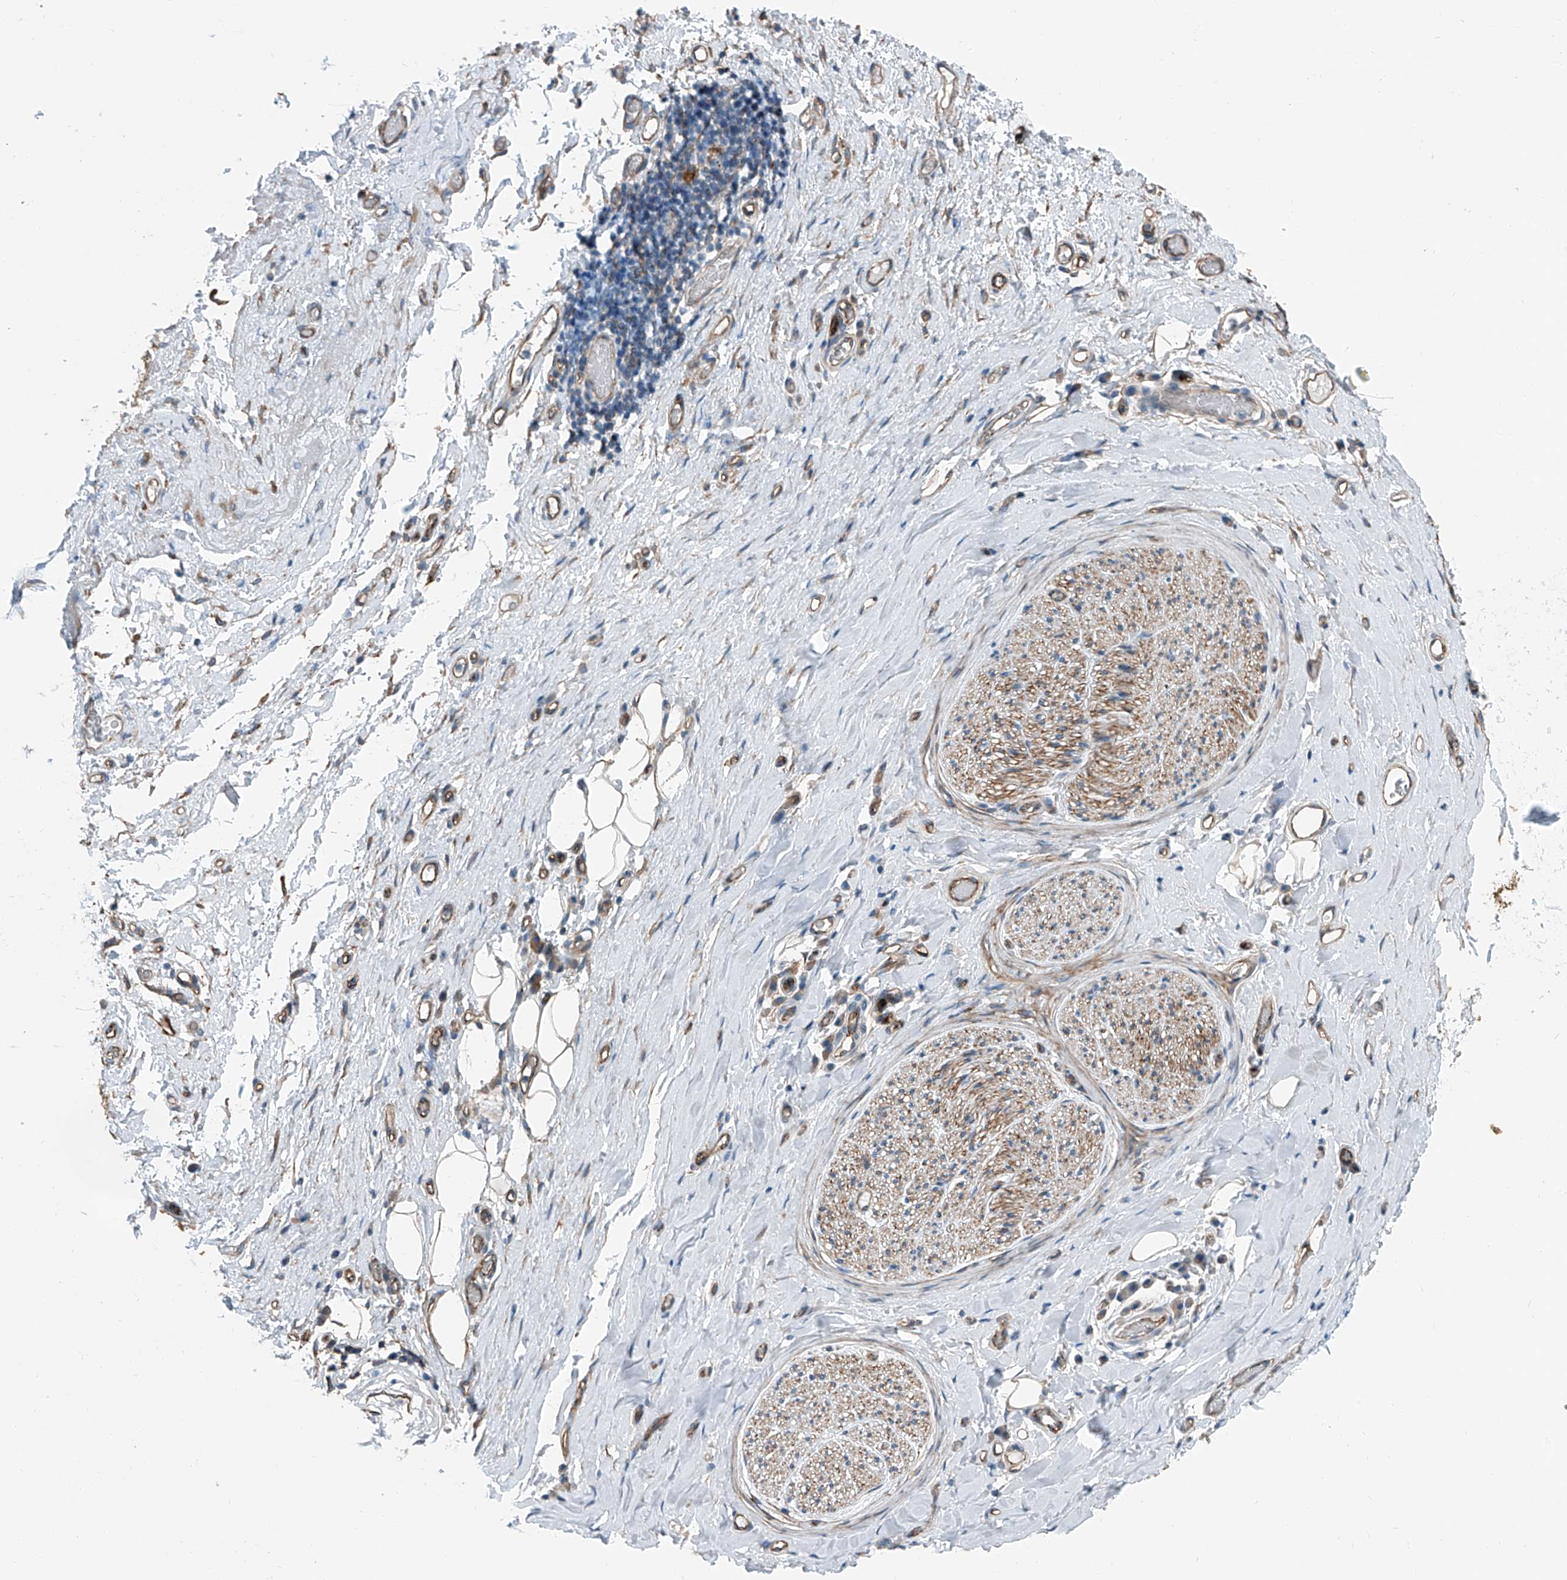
{"staining": {"intensity": "moderate", "quantity": ">75%", "location": "cytoplasmic/membranous"}, "tissue": "adipose tissue", "cell_type": "Adipocytes", "image_type": "normal", "snomed": [{"axis": "morphology", "description": "Normal tissue, NOS"}, {"axis": "morphology", "description": "Adenocarcinoma, NOS"}, {"axis": "topography", "description": "Esophagus"}, {"axis": "topography", "description": "Stomach, upper"}, {"axis": "topography", "description": "Peripheral nerve tissue"}], "caption": "IHC (DAB) staining of normal human adipose tissue reveals moderate cytoplasmic/membranous protein expression in approximately >75% of adipocytes.", "gene": "THEMIS2", "patient": {"sex": "male", "age": 62}}